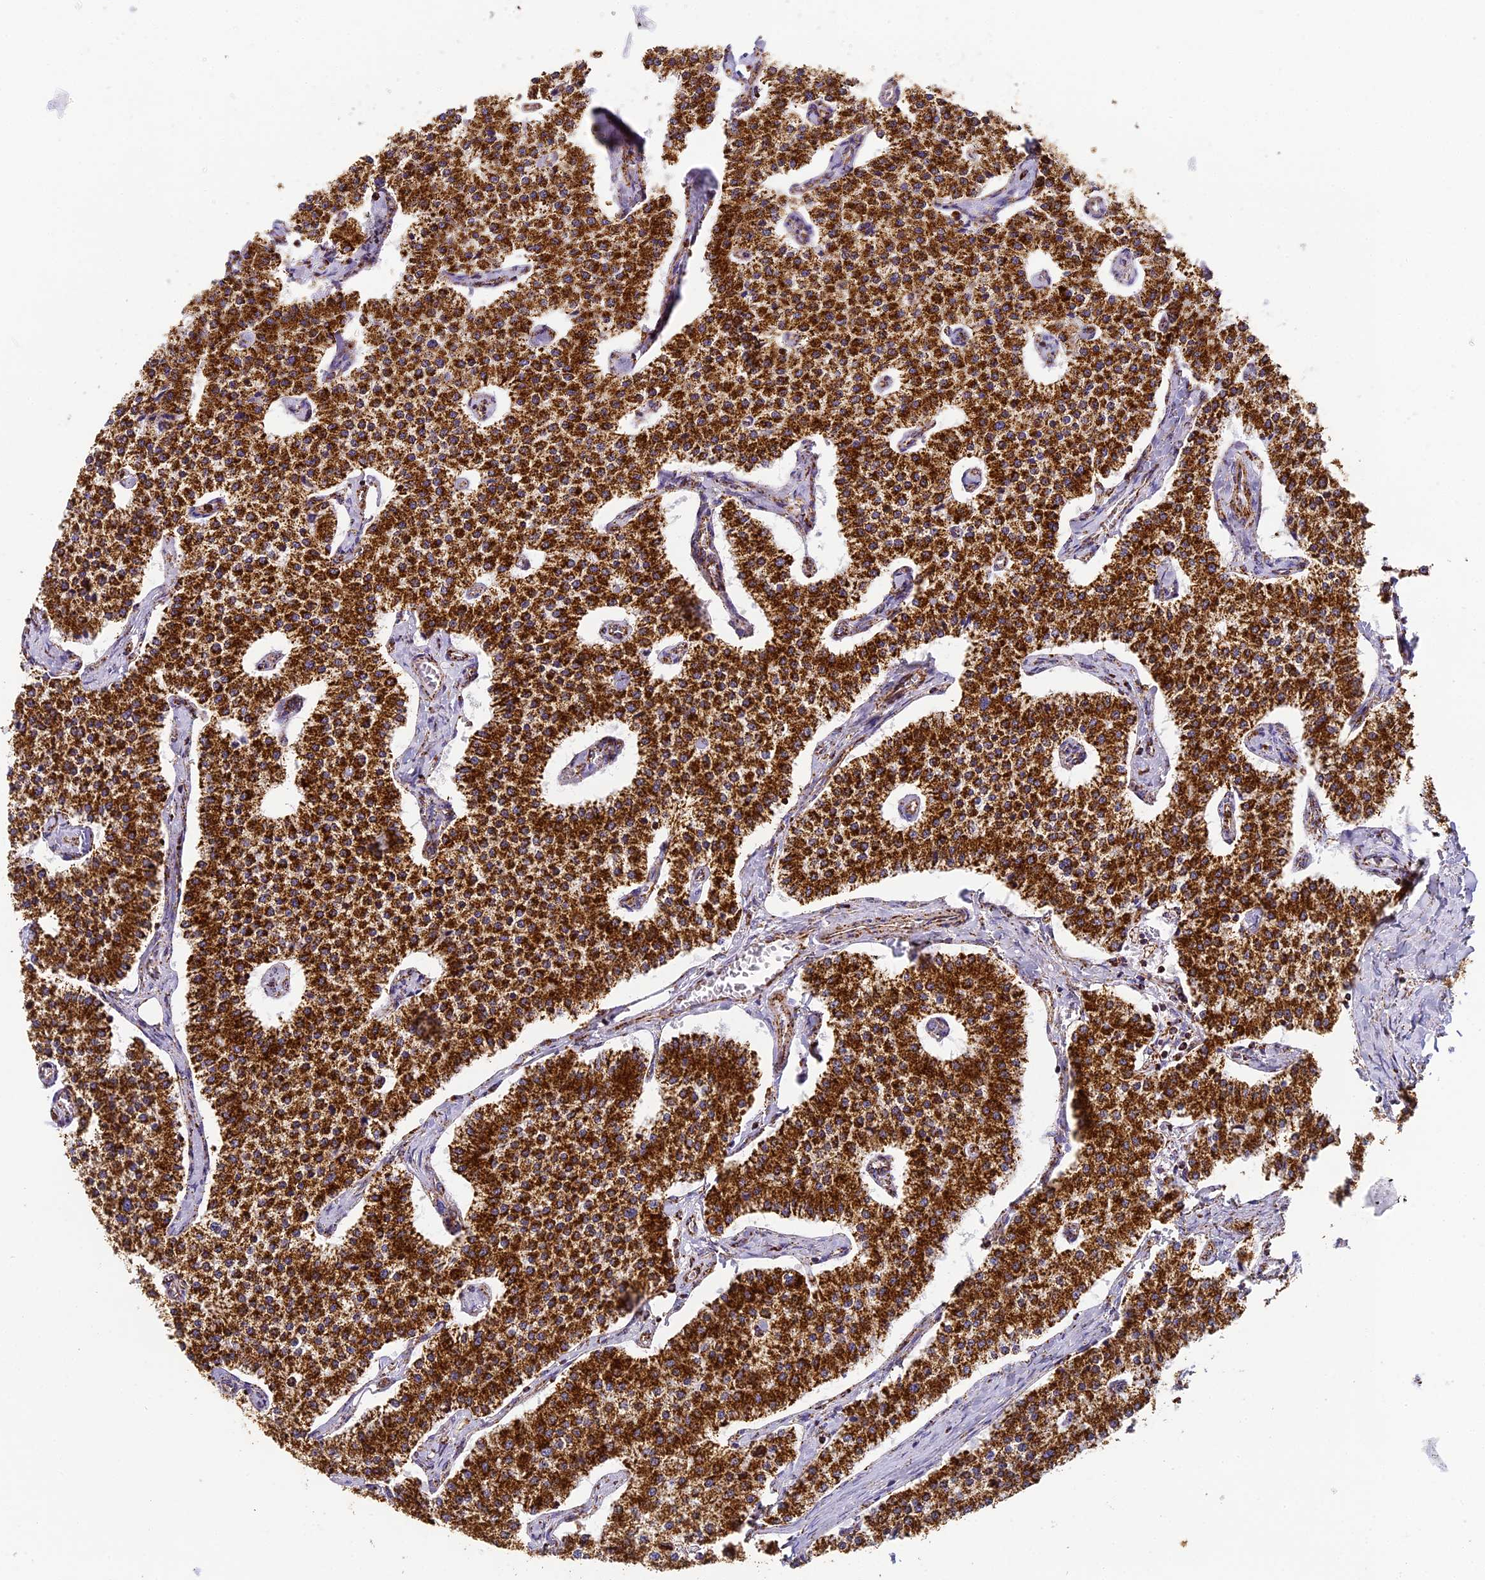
{"staining": {"intensity": "strong", "quantity": ">75%", "location": "cytoplasmic/membranous"}, "tissue": "carcinoid", "cell_type": "Tumor cells", "image_type": "cancer", "snomed": [{"axis": "morphology", "description": "Carcinoid, malignant, NOS"}, {"axis": "topography", "description": "Colon"}], "caption": "Immunohistochemistry of carcinoid demonstrates high levels of strong cytoplasmic/membranous expression in approximately >75% of tumor cells.", "gene": "STK17A", "patient": {"sex": "female", "age": 52}}